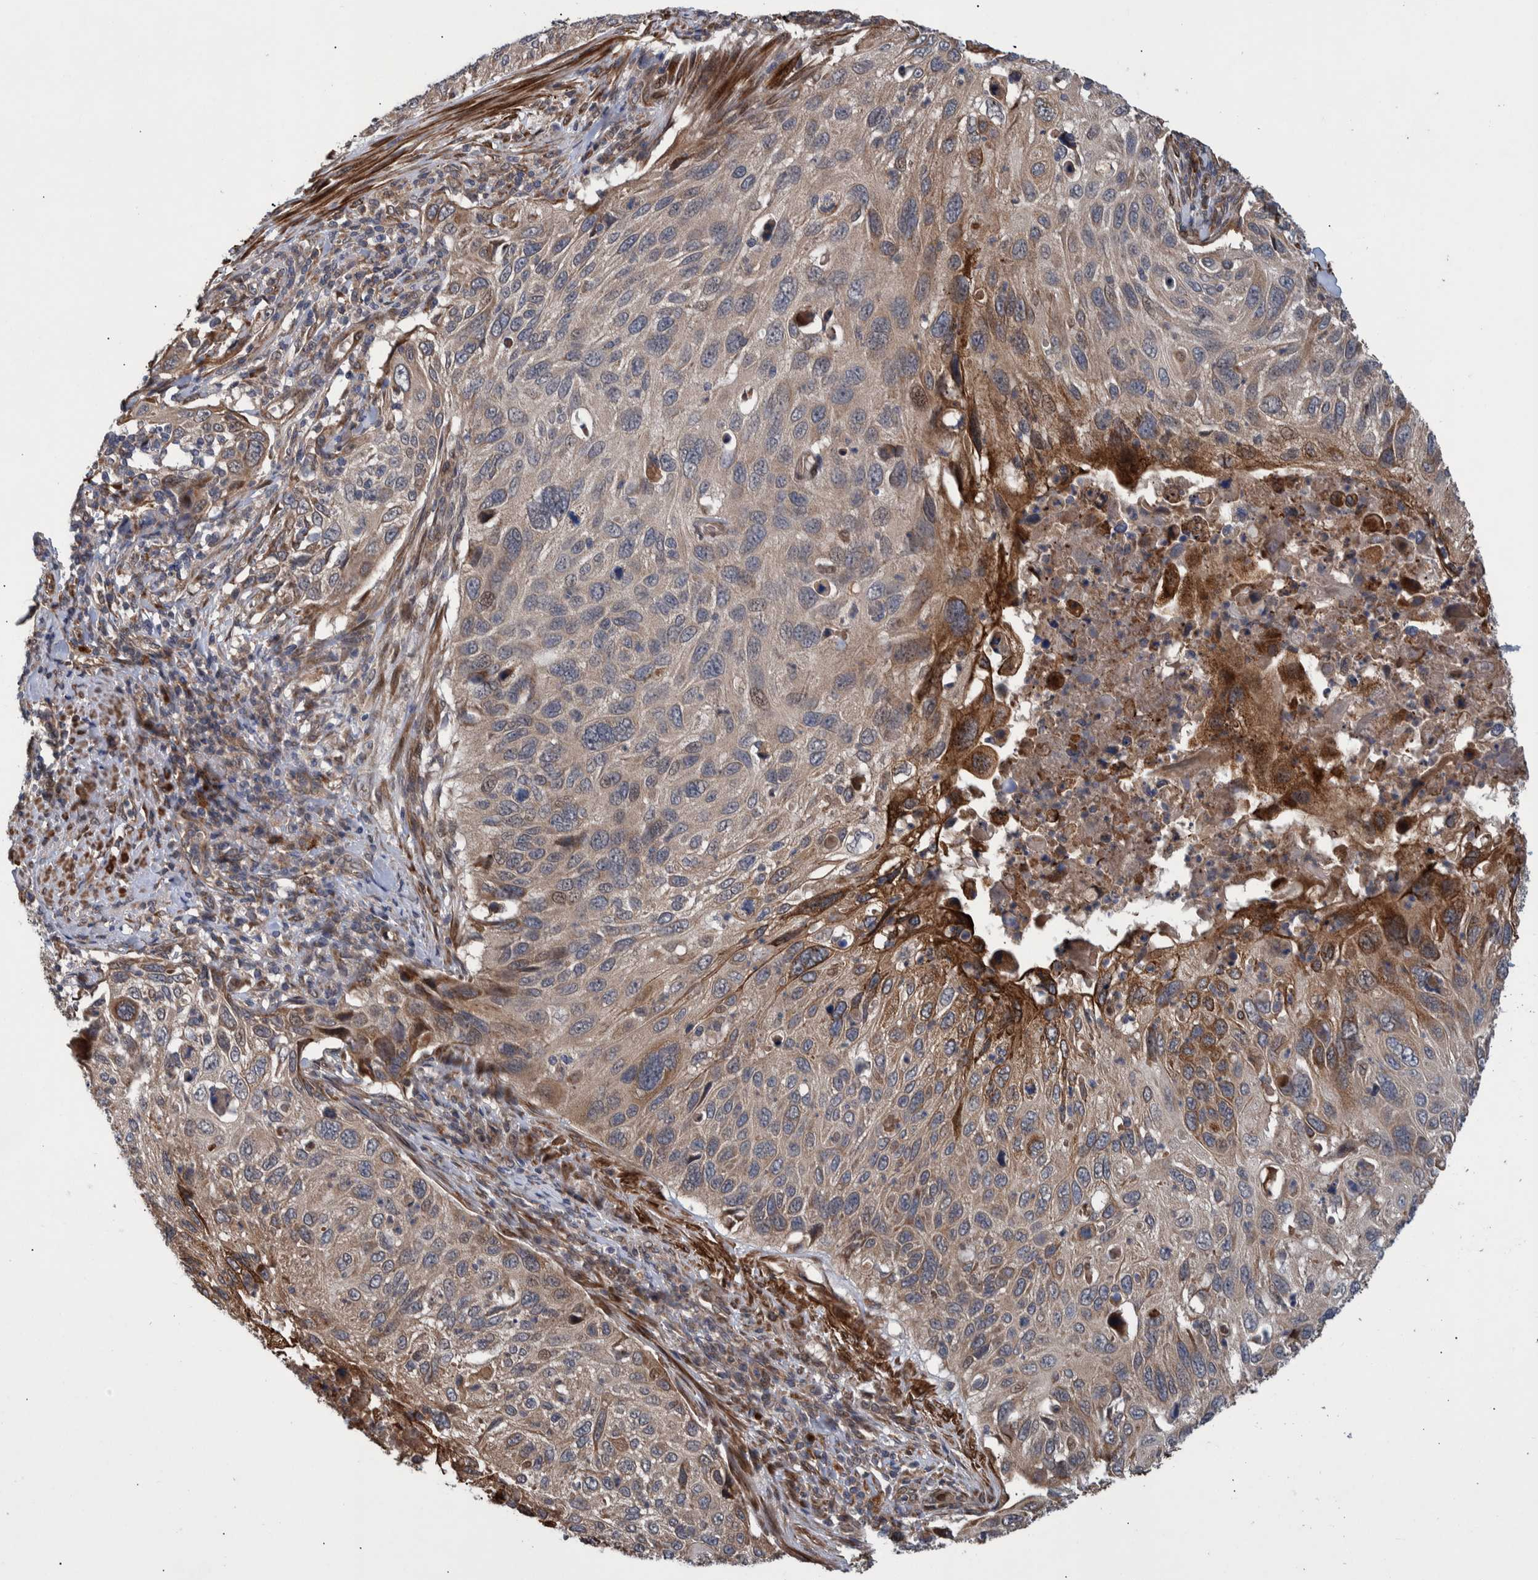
{"staining": {"intensity": "moderate", "quantity": "<25%", "location": "cytoplasmic/membranous"}, "tissue": "cervical cancer", "cell_type": "Tumor cells", "image_type": "cancer", "snomed": [{"axis": "morphology", "description": "Squamous cell carcinoma, NOS"}, {"axis": "topography", "description": "Cervix"}], "caption": "High-magnification brightfield microscopy of cervical squamous cell carcinoma stained with DAB (3,3'-diaminobenzidine) (brown) and counterstained with hematoxylin (blue). tumor cells exhibit moderate cytoplasmic/membranous expression is identified in about<25% of cells.", "gene": "B3GNTL1", "patient": {"sex": "female", "age": 70}}